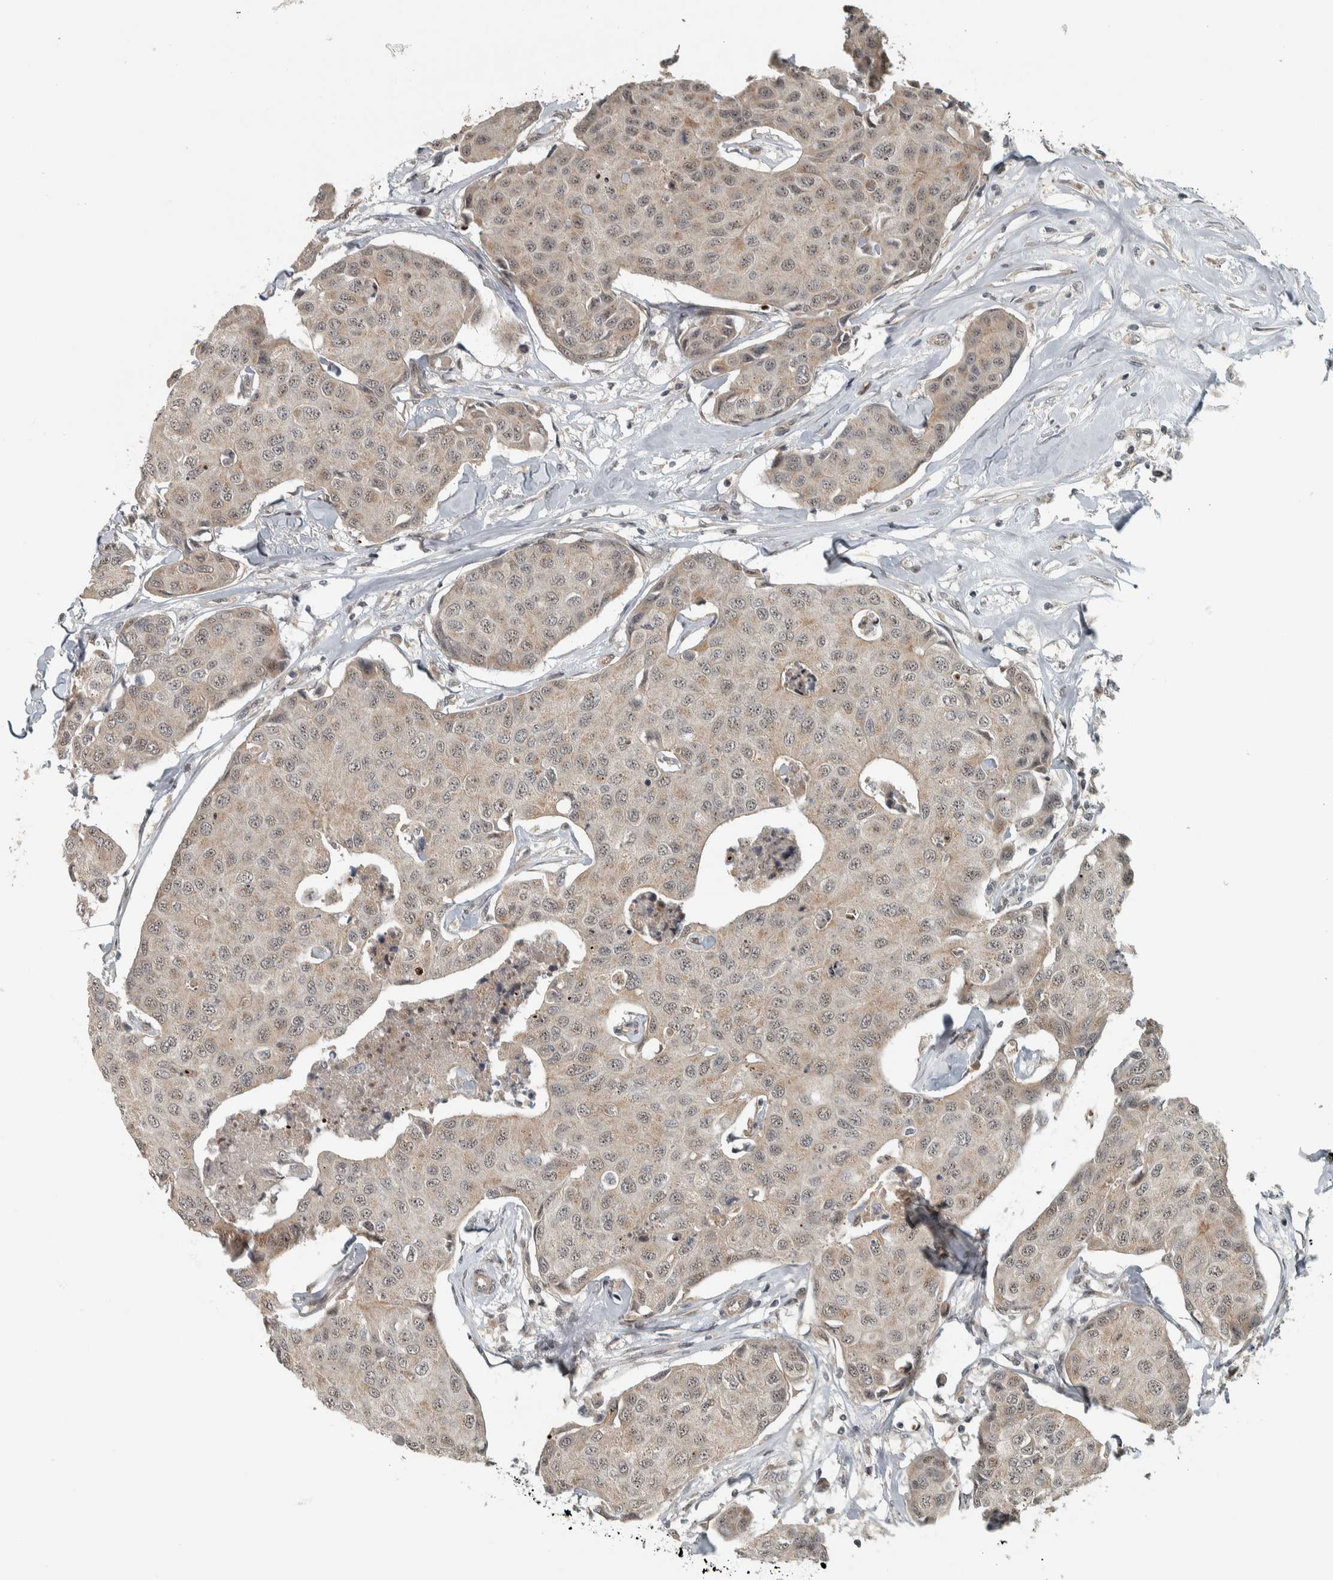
{"staining": {"intensity": "weak", "quantity": ">75%", "location": "cytoplasmic/membranous,nuclear"}, "tissue": "breast cancer", "cell_type": "Tumor cells", "image_type": "cancer", "snomed": [{"axis": "morphology", "description": "Duct carcinoma"}, {"axis": "topography", "description": "Breast"}], "caption": "Weak cytoplasmic/membranous and nuclear expression is seen in about >75% of tumor cells in invasive ductal carcinoma (breast).", "gene": "NAPG", "patient": {"sex": "female", "age": 80}}